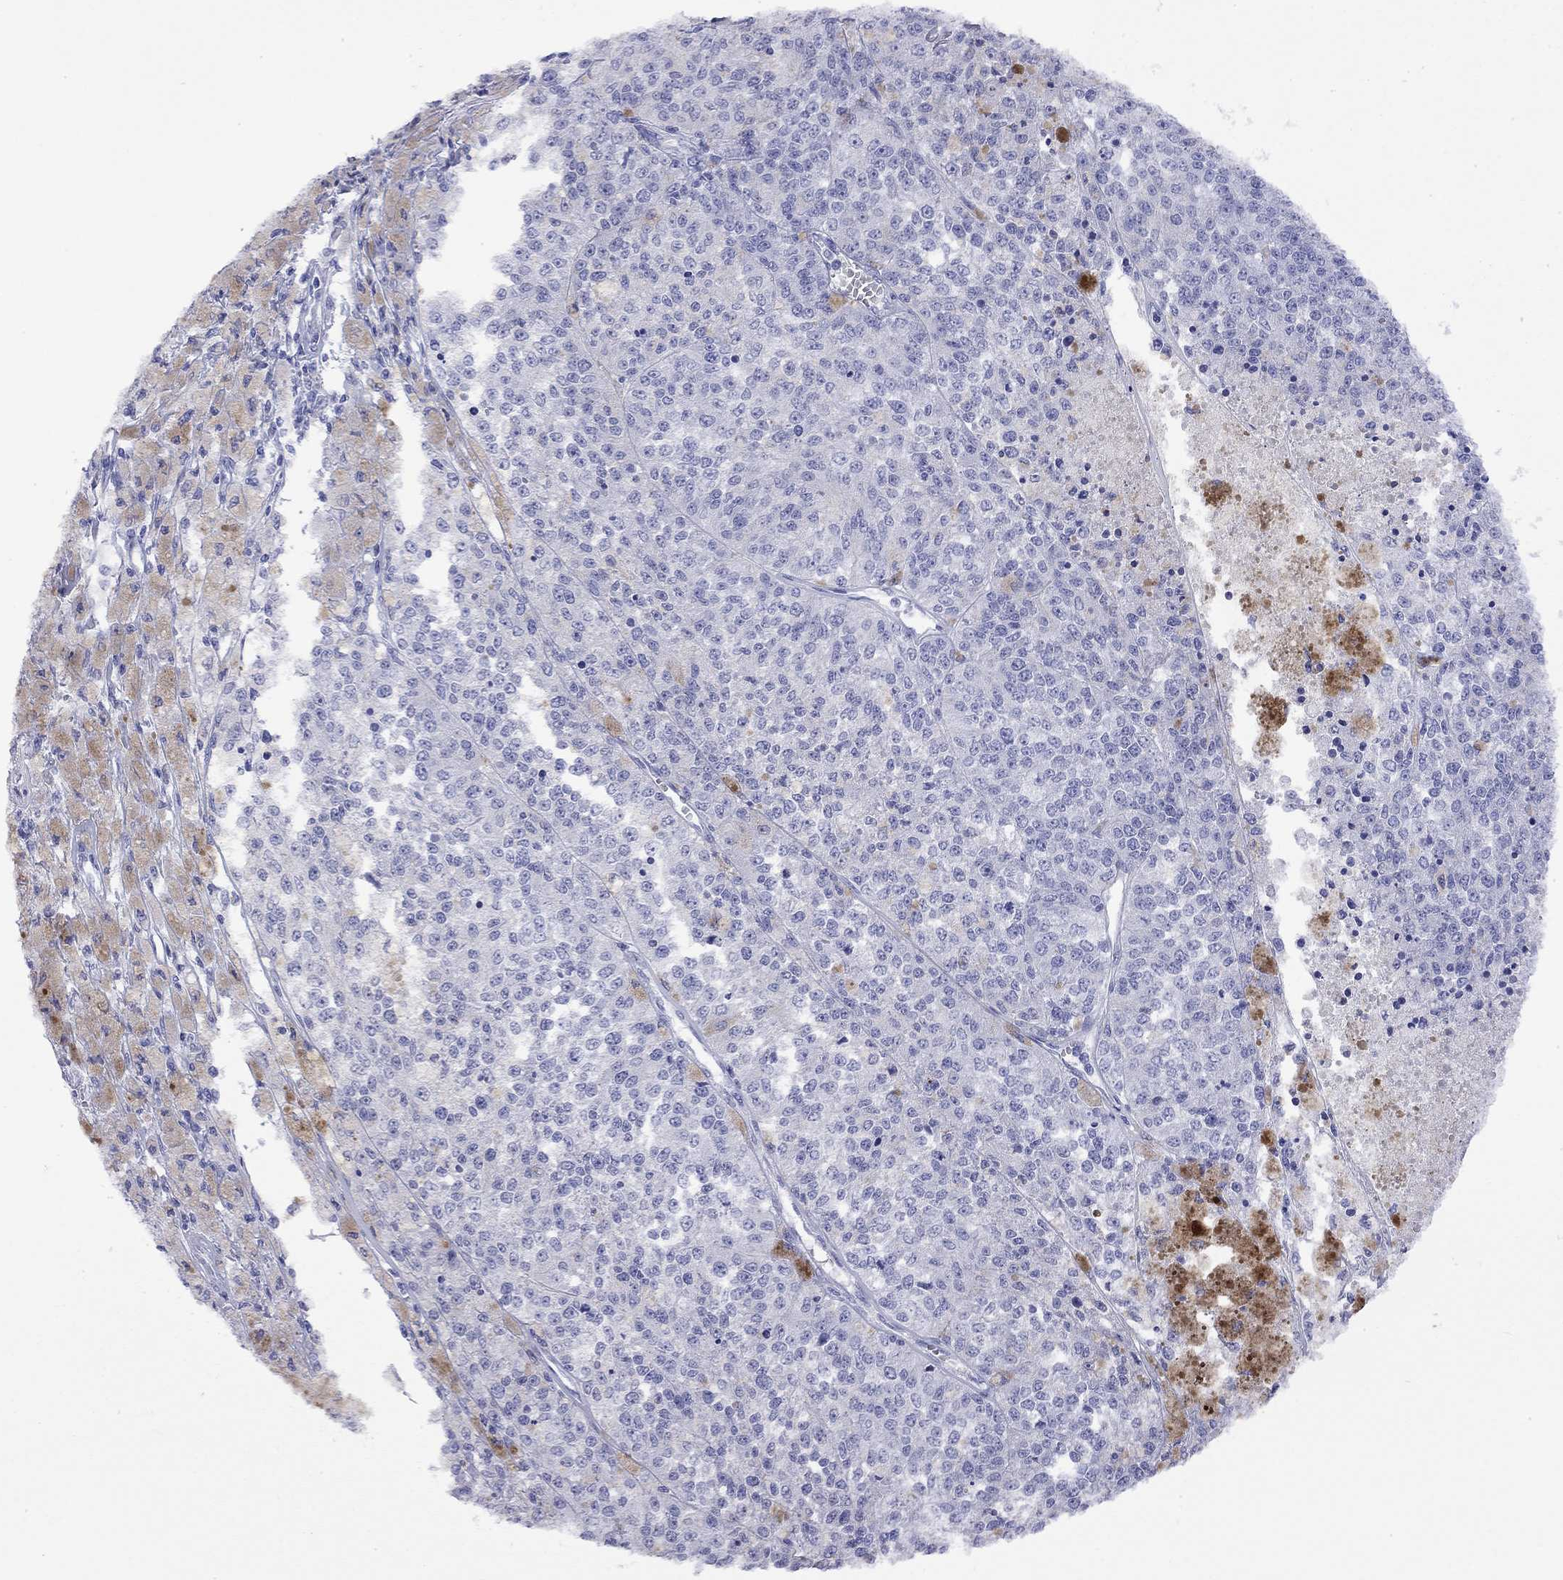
{"staining": {"intensity": "negative", "quantity": "none", "location": "none"}, "tissue": "melanoma", "cell_type": "Tumor cells", "image_type": "cancer", "snomed": [{"axis": "morphology", "description": "Malignant melanoma, Metastatic site"}, {"axis": "topography", "description": "Lymph node"}], "caption": "Malignant melanoma (metastatic site) stained for a protein using immunohistochemistry displays no staining tumor cells.", "gene": "FIGLA", "patient": {"sex": "female", "age": 64}}